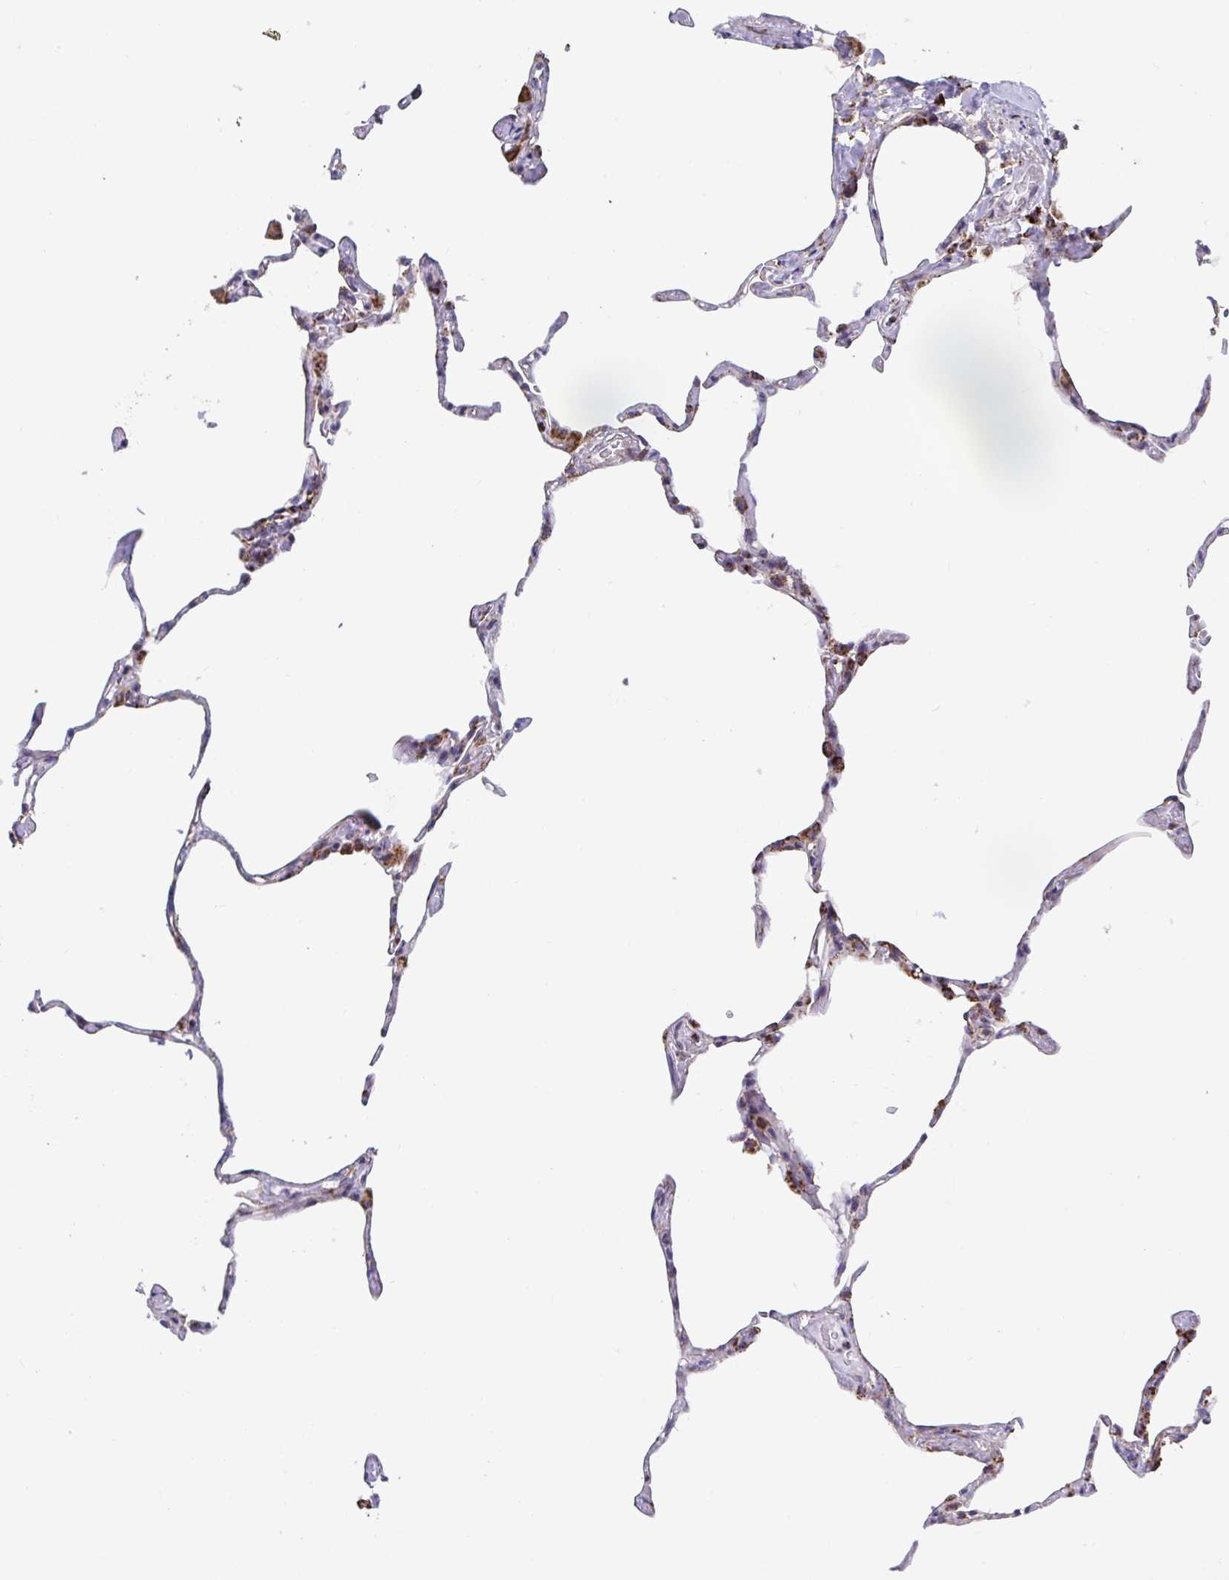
{"staining": {"intensity": "moderate", "quantity": "25%-75%", "location": "cytoplasmic/membranous"}, "tissue": "lung", "cell_type": "Alveolar cells", "image_type": "normal", "snomed": [{"axis": "morphology", "description": "Normal tissue, NOS"}, {"axis": "topography", "description": "Lung"}], "caption": "A medium amount of moderate cytoplasmic/membranous positivity is present in approximately 25%-75% of alveolar cells in normal lung. (IHC, brightfield microscopy, high magnification).", "gene": "ATP5MJ", "patient": {"sex": "male", "age": 65}}